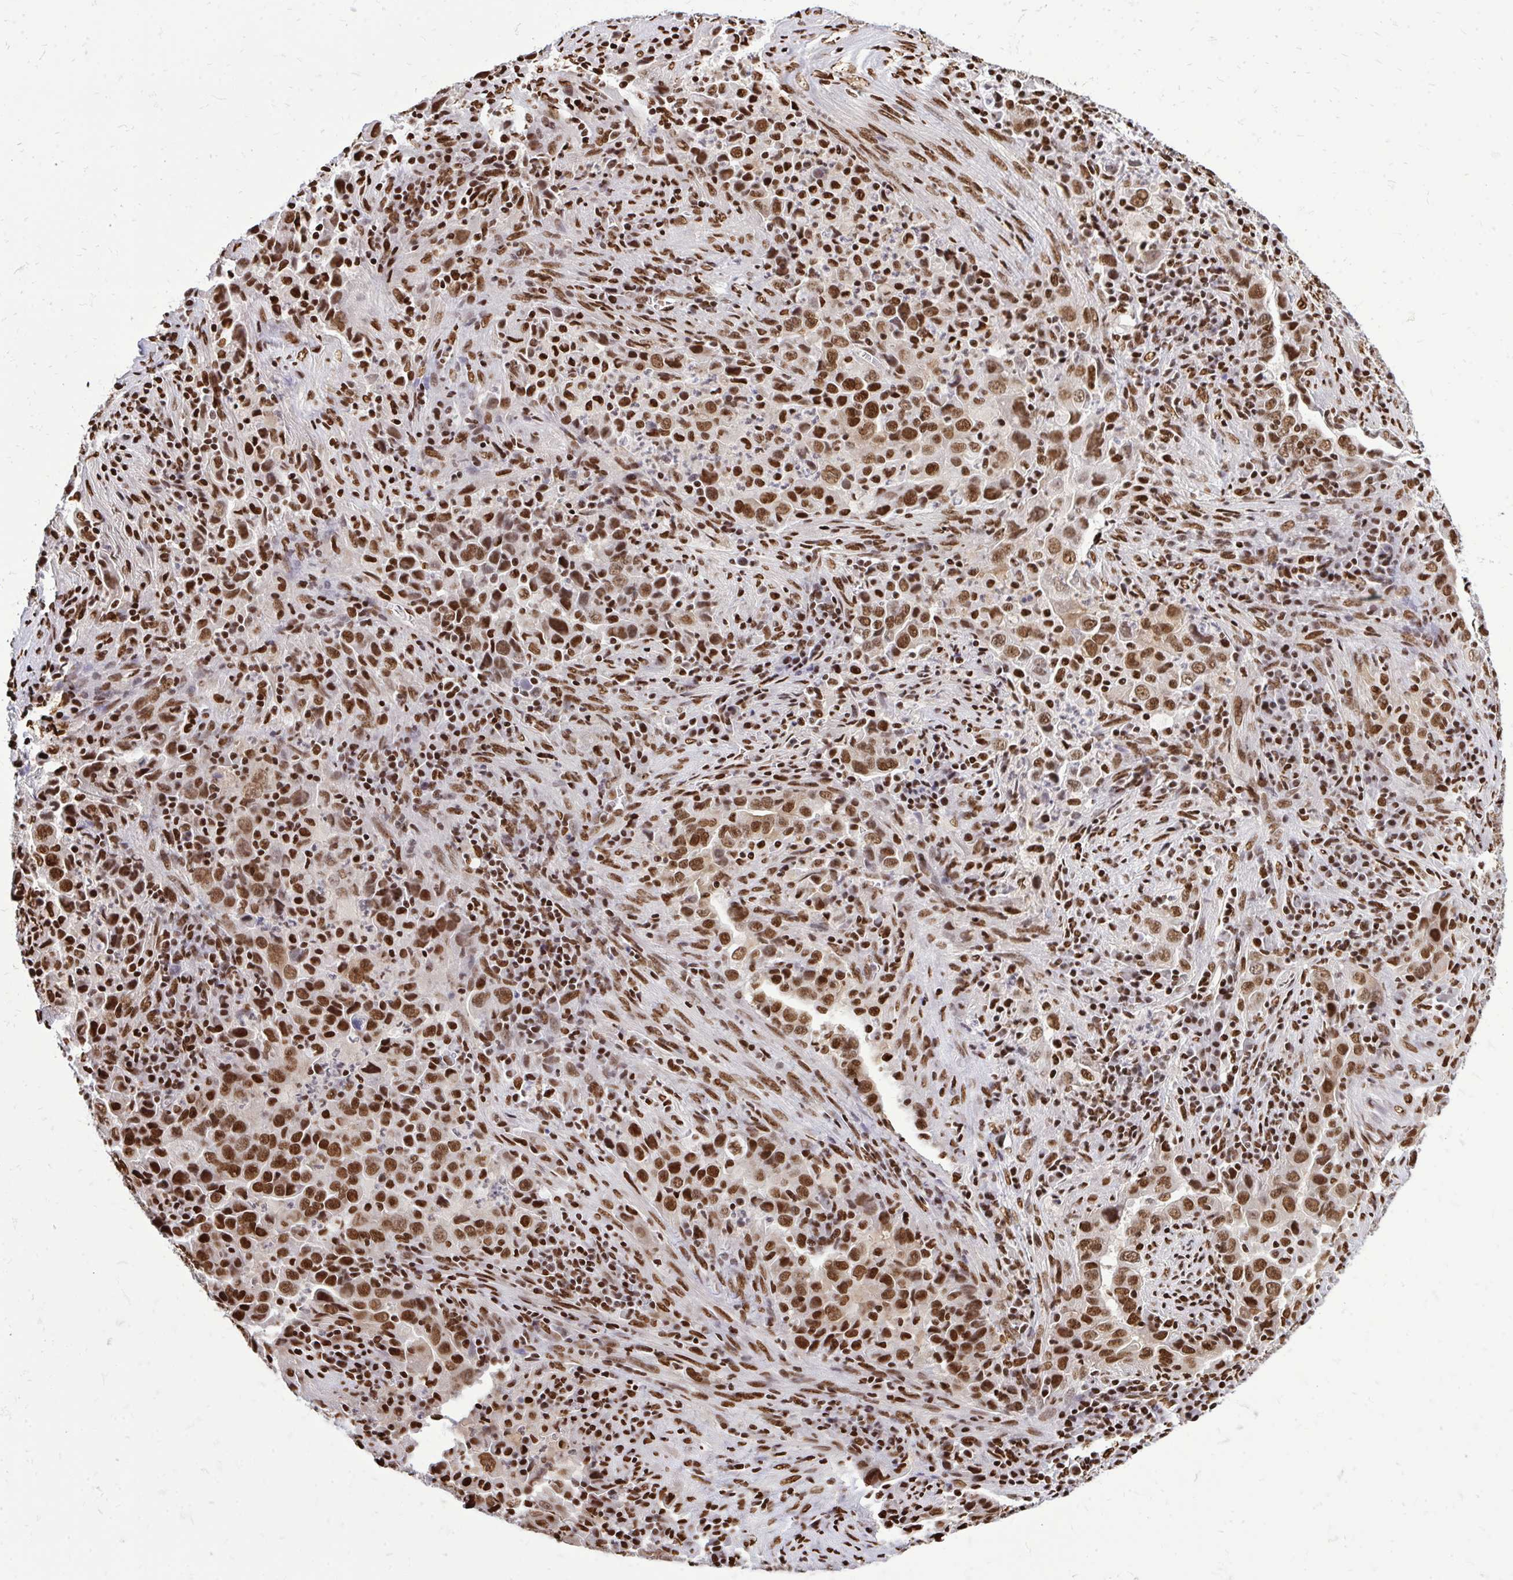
{"staining": {"intensity": "strong", "quantity": ">75%", "location": "nuclear"}, "tissue": "lung cancer", "cell_type": "Tumor cells", "image_type": "cancer", "snomed": [{"axis": "morphology", "description": "Adenocarcinoma, NOS"}, {"axis": "topography", "description": "Lung"}], "caption": "A brown stain highlights strong nuclear expression of a protein in lung cancer (adenocarcinoma) tumor cells.", "gene": "TBL1Y", "patient": {"sex": "male", "age": 67}}